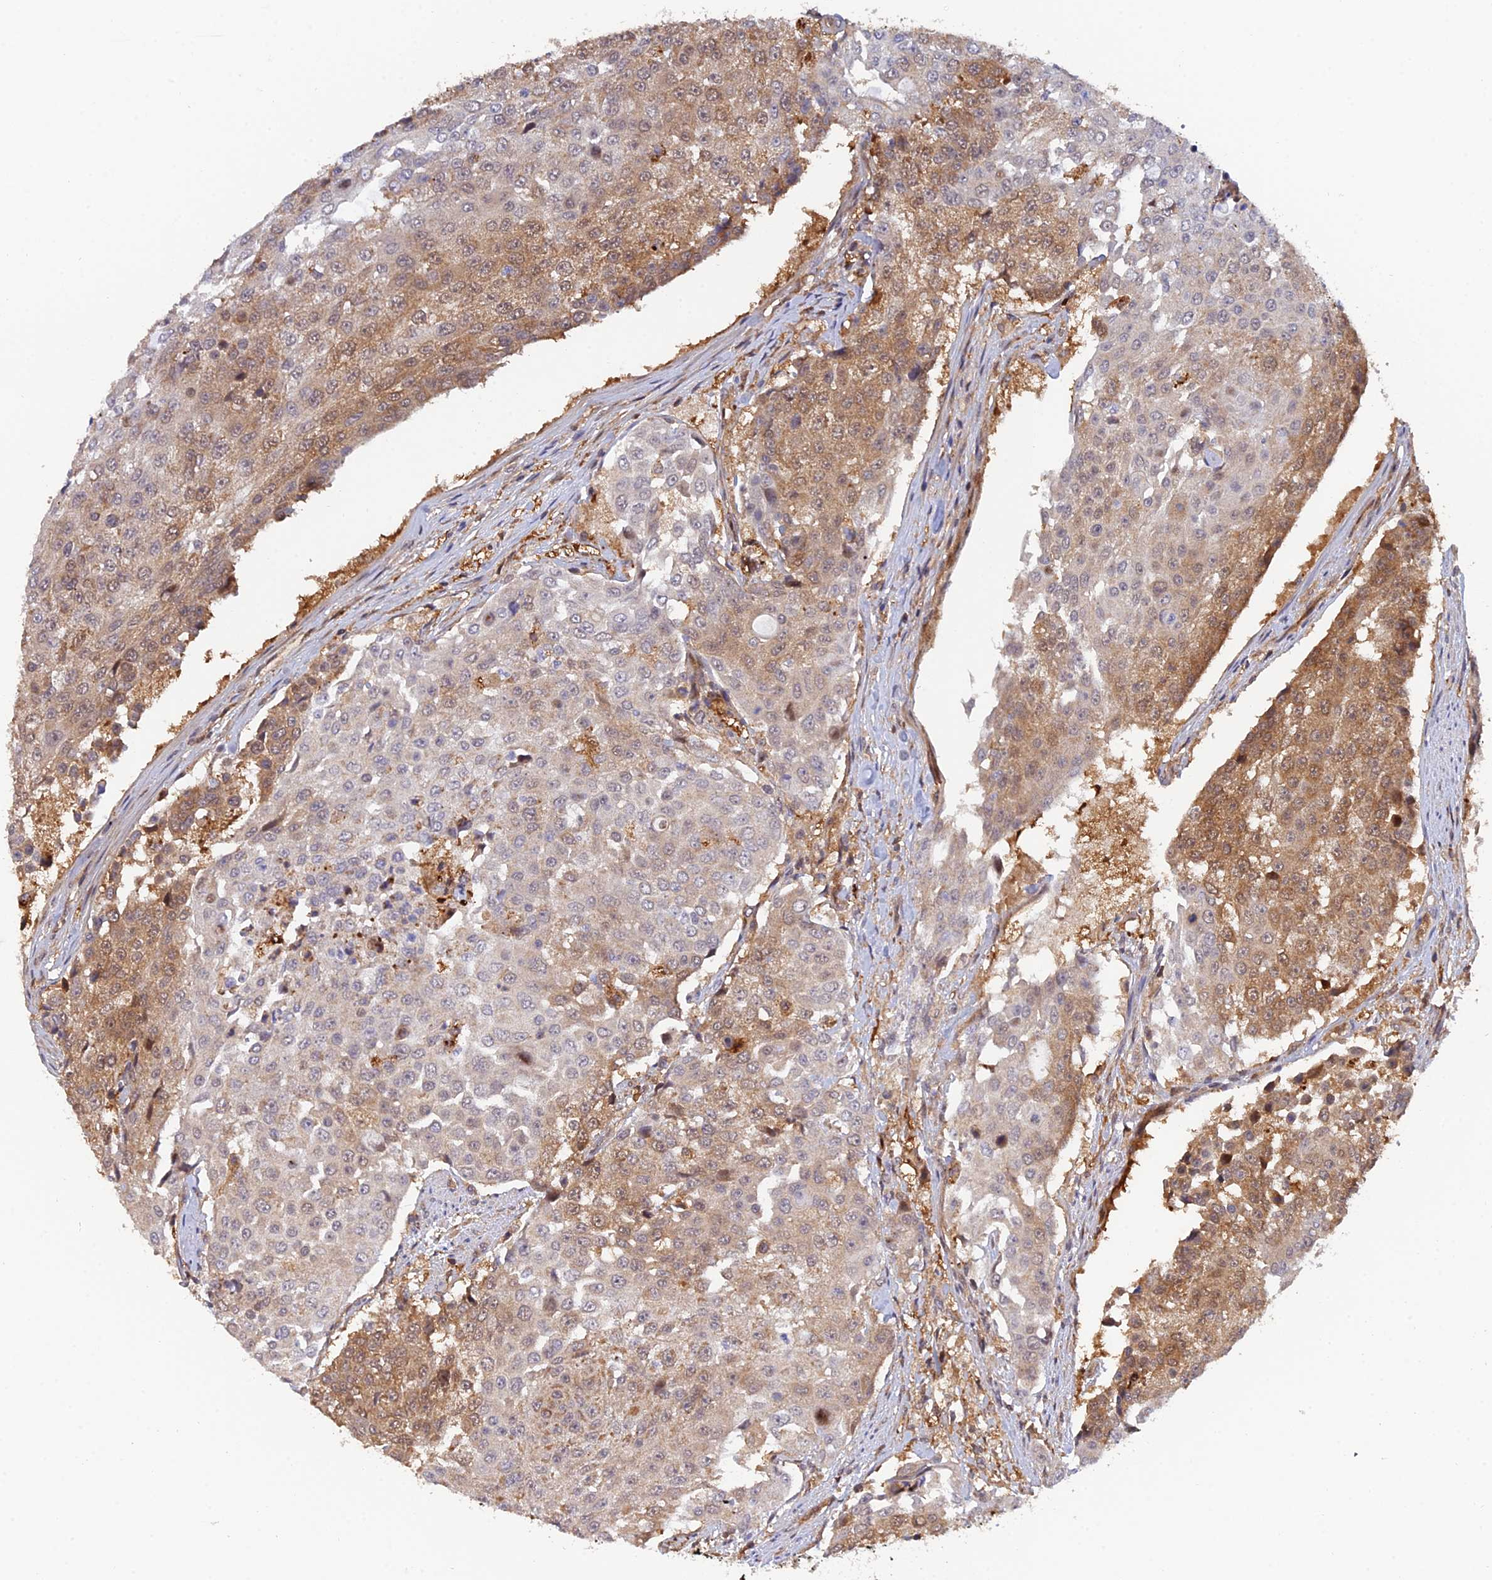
{"staining": {"intensity": "moderate", "quantity": "25%-75%", "location": "cytoplasmic/membranous,nuclear"}, "tissue": "urothelial cancer", "cell_type": "Tumor cells", "image_type": "cancer", "snomed": [{"axis": "morphology", "description": "Urothelial carcinoma, High grade"}, {"axis": "topography", "description": "Urinary bladder"}], "caption": "A medium amount of moderate cytoplasmic/membranous and nuclear positivity is seen in approximately 25%-75% of tumor cells in urothelial carcinoma (high-grade) tissue.", "gene": "ARL2BP", "patient": {"sex": "female", "age": 63}}